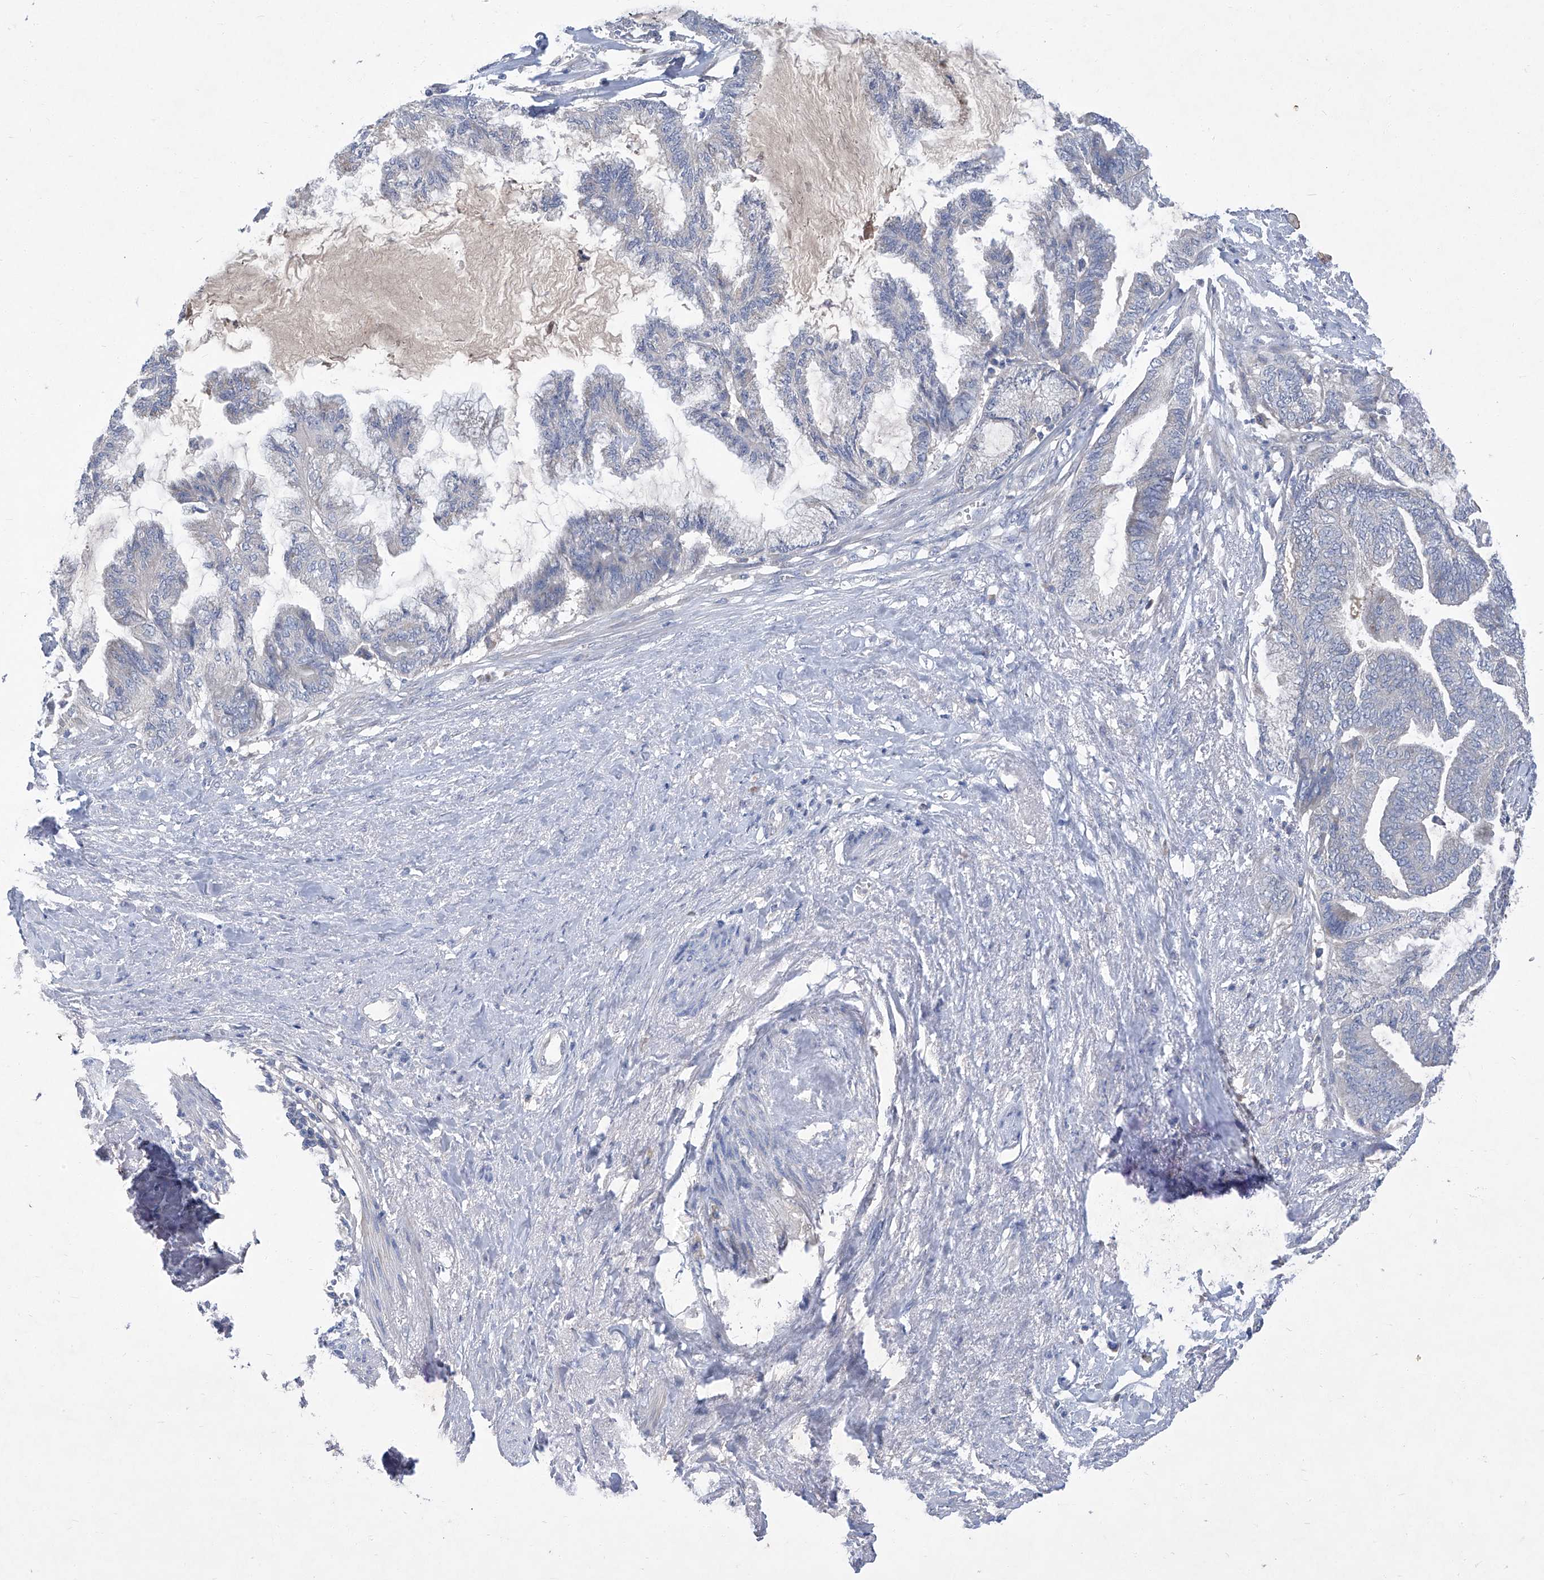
{"staining": {"intensity": "negative", "quantity": "none", "location": "none"}, "tissue": "endometrial cancer", "cell_type": "Tumor cells", "image_type": "cancer", "snomed": [{"axis": "morphology", "description": "Adenocarcinoma, NOS"}, {"axis": "topography", "description": "Endometrium"}], "caption": "Human endometrial cancer stained for a protein using IHC shows no expression in tumor cells.", "gene": "SBK2", "patient": {"sex": "female", "age": 86}}